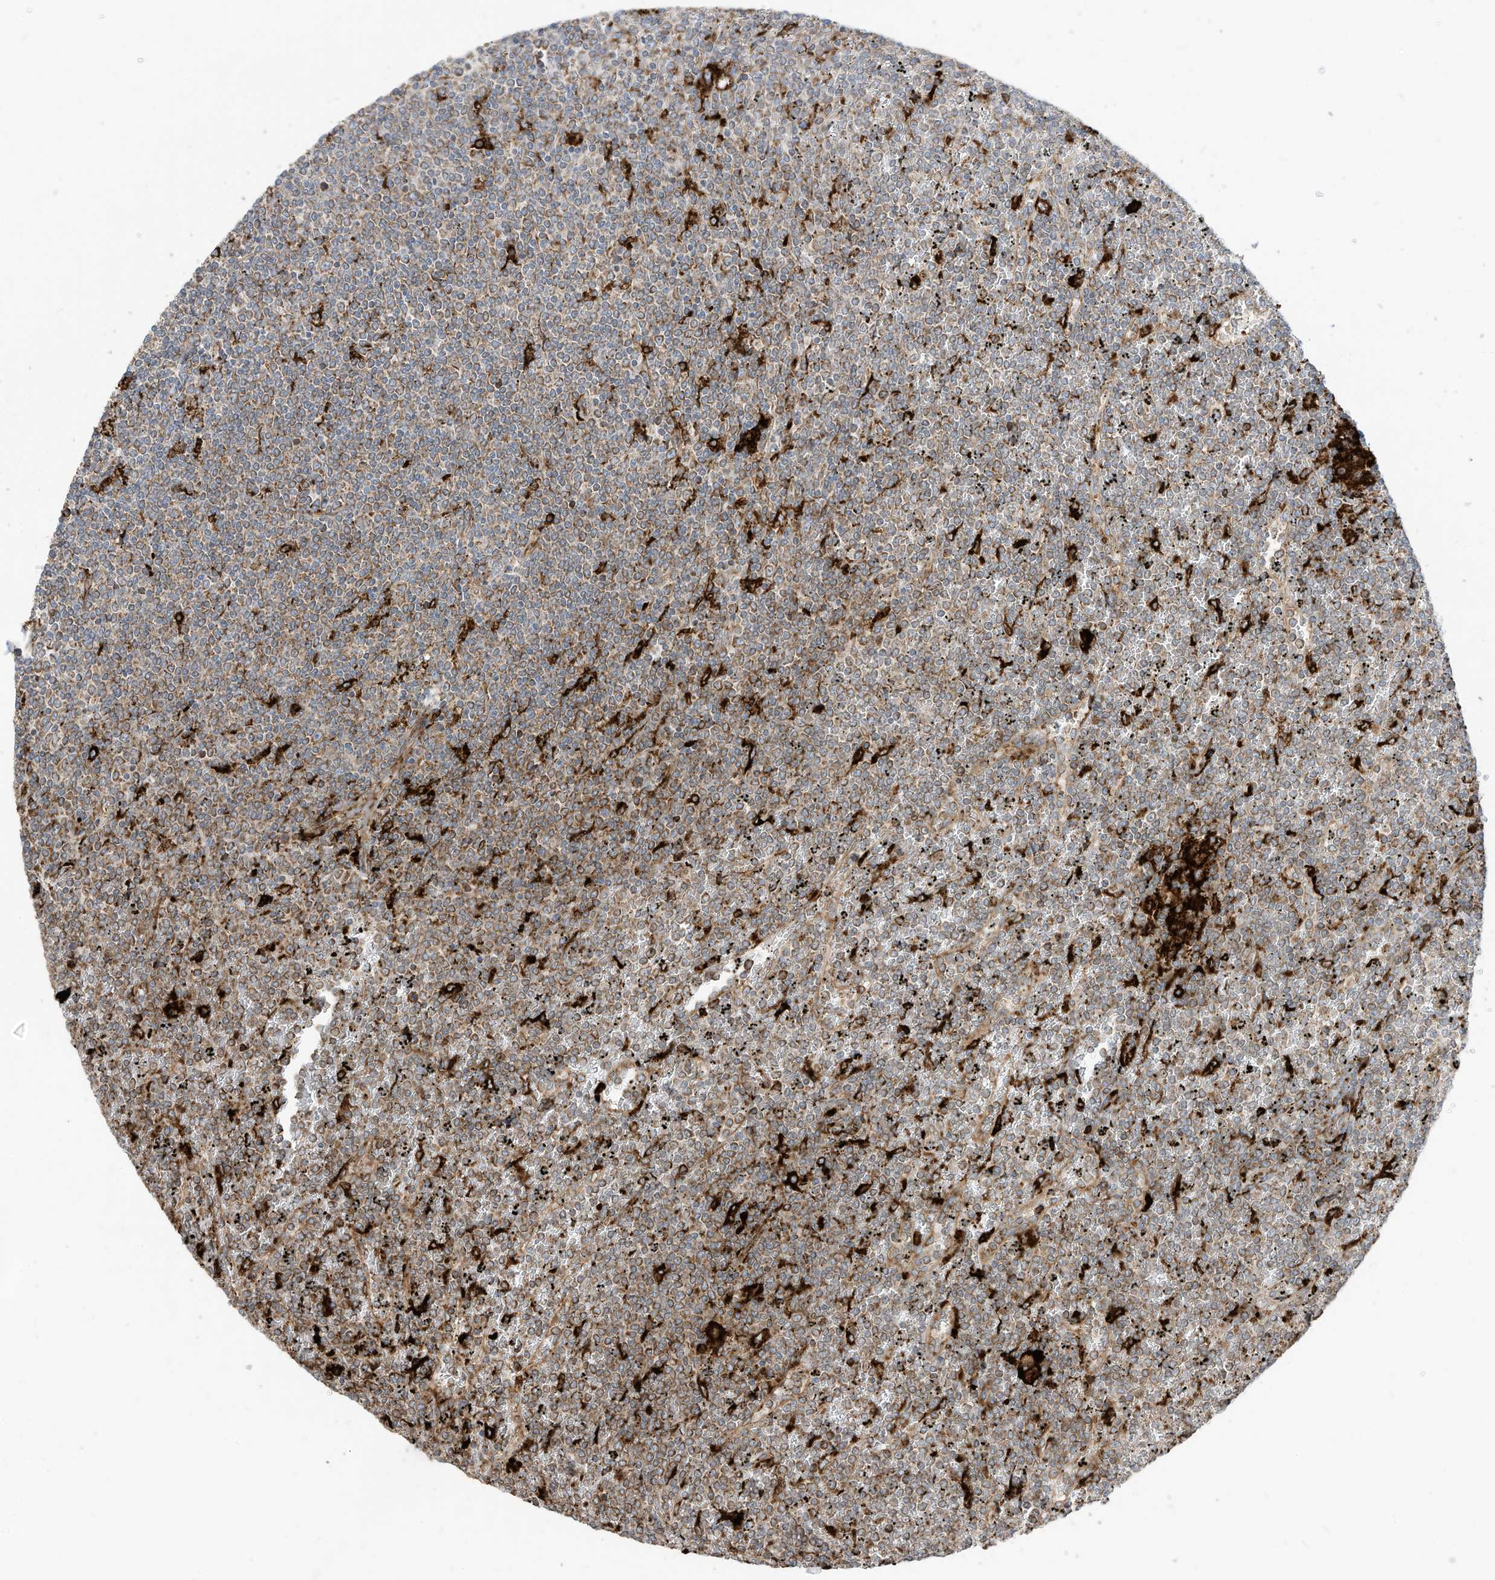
{"staining": {"intensity": "moderate", "quantity": ">75%", "location": "cytoplasmic/membranous"}, "tissue": "lymphoma", "cell_type": "Tumor cells", "image_type": "cancer", "snomed": [{"axis": "morphology", "description": "Malignant lymphoma, non-Hodgkin's type, Low grade"}, {"axis": "topography", "description": "Spleen"}], "caption": "There is medium levels of moderate cytoplasmic/membranous staining in tumor cells of low-grade malignant lymphoma, non-Hodgkin's type, as demonstrated by immunohistochemical staining (brown color).", "gene": "TRNAU1AP", "patient": {"sex": "female", "age": 19}}